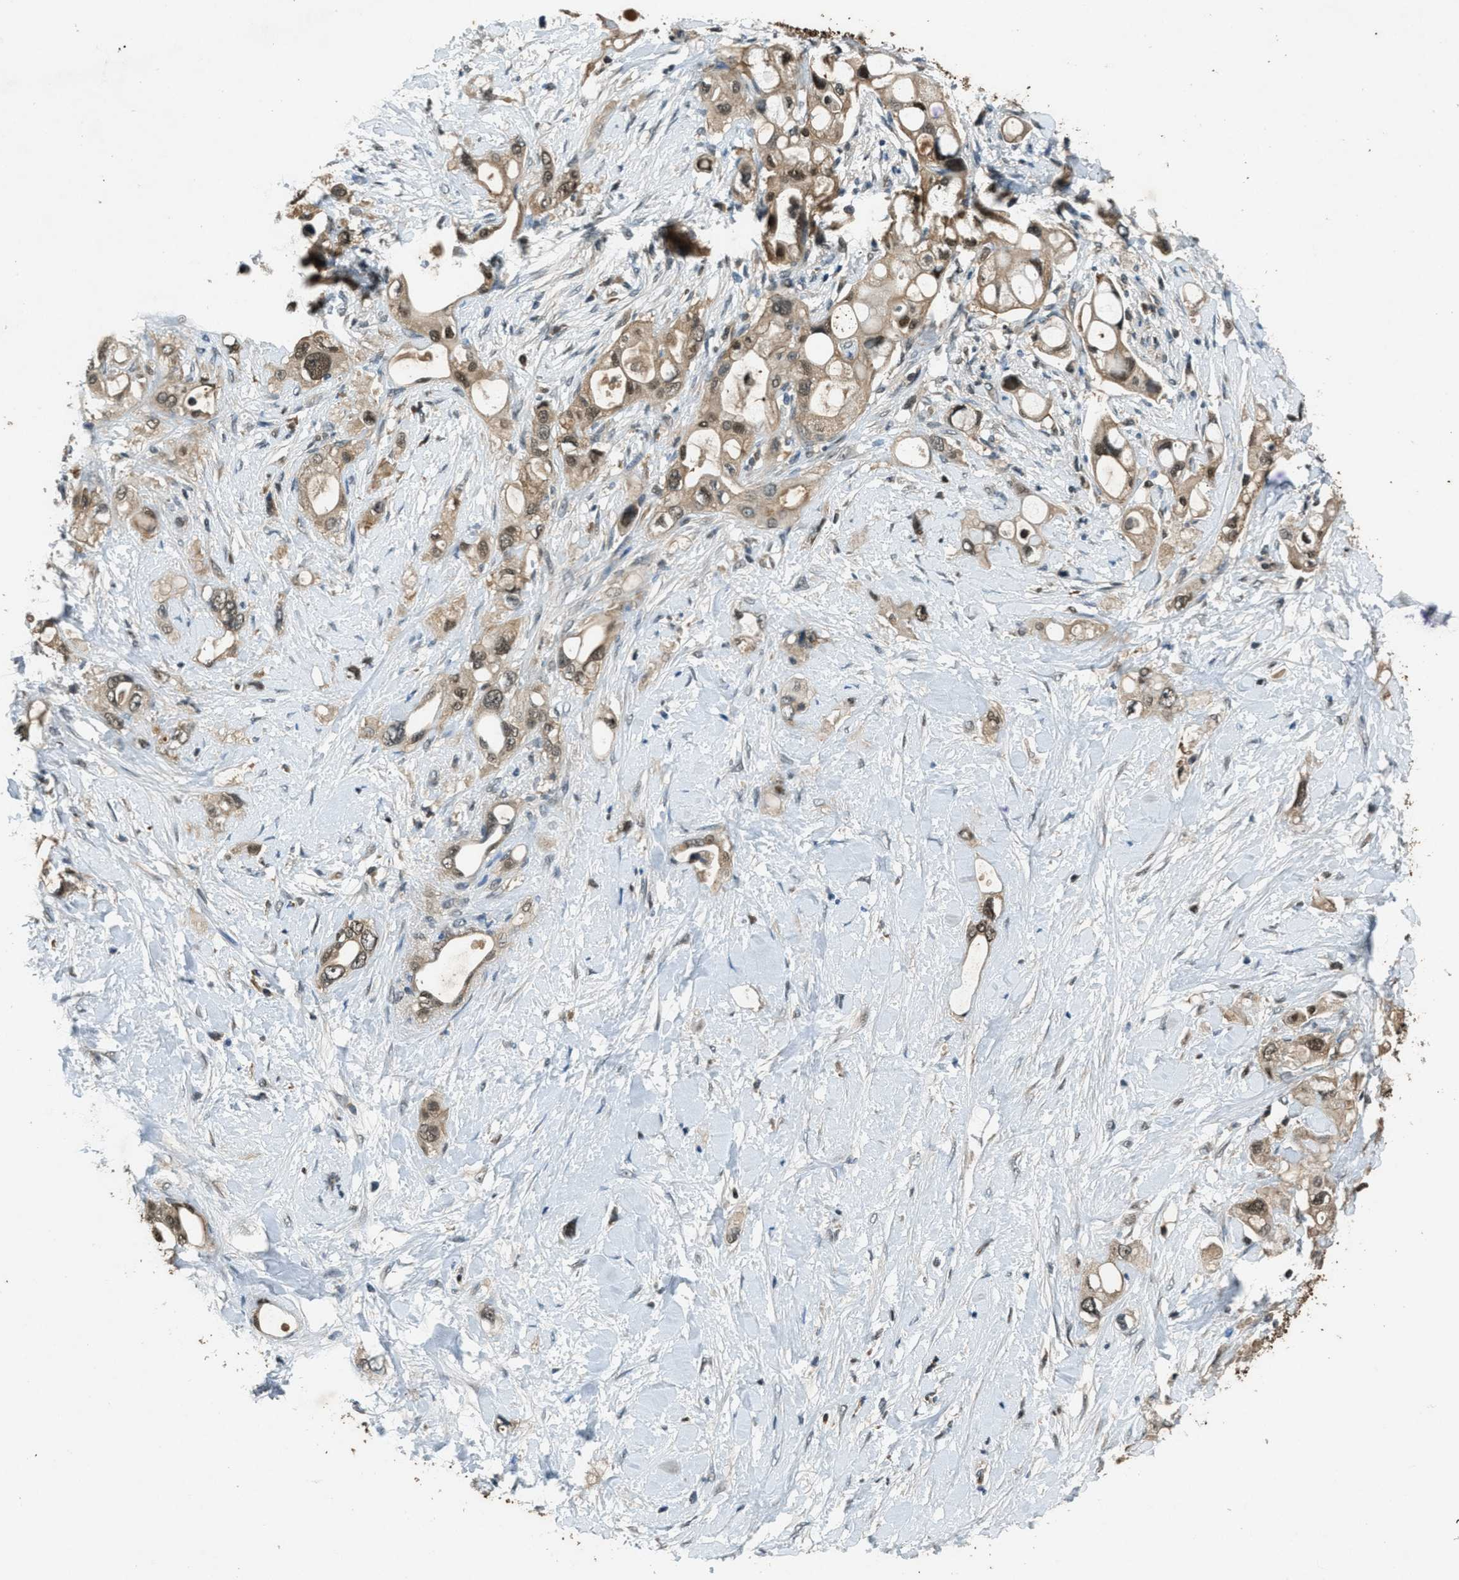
{"staining": {"intensity": "weak", "quantity": ">75%", "location": "cytoplasmic/membranous,nuclear"}, "tissue": "pancreatic cancer", "cell_type": "Tumor cells", "image_type": "cancer", "snomed": [{"axis": "morphology", "description": "Adenocarcinoma, NOS"}, {"axis": "topography", "description": "Pancreas"}], "caption": "High-magnification brightfield microscopy of pancreatic cancer (adenocarcinoma) stained with DAB (3,3'-diaminobenzidine) (brown) and counterstained with hematoxylin (blue). tumor cells exhibit weak cytoplasmic/membranous and nuclear positivity is present in about>75% of cells.", "gene": "DUSP6", "patient": {"sex": "female", "age": 56}}